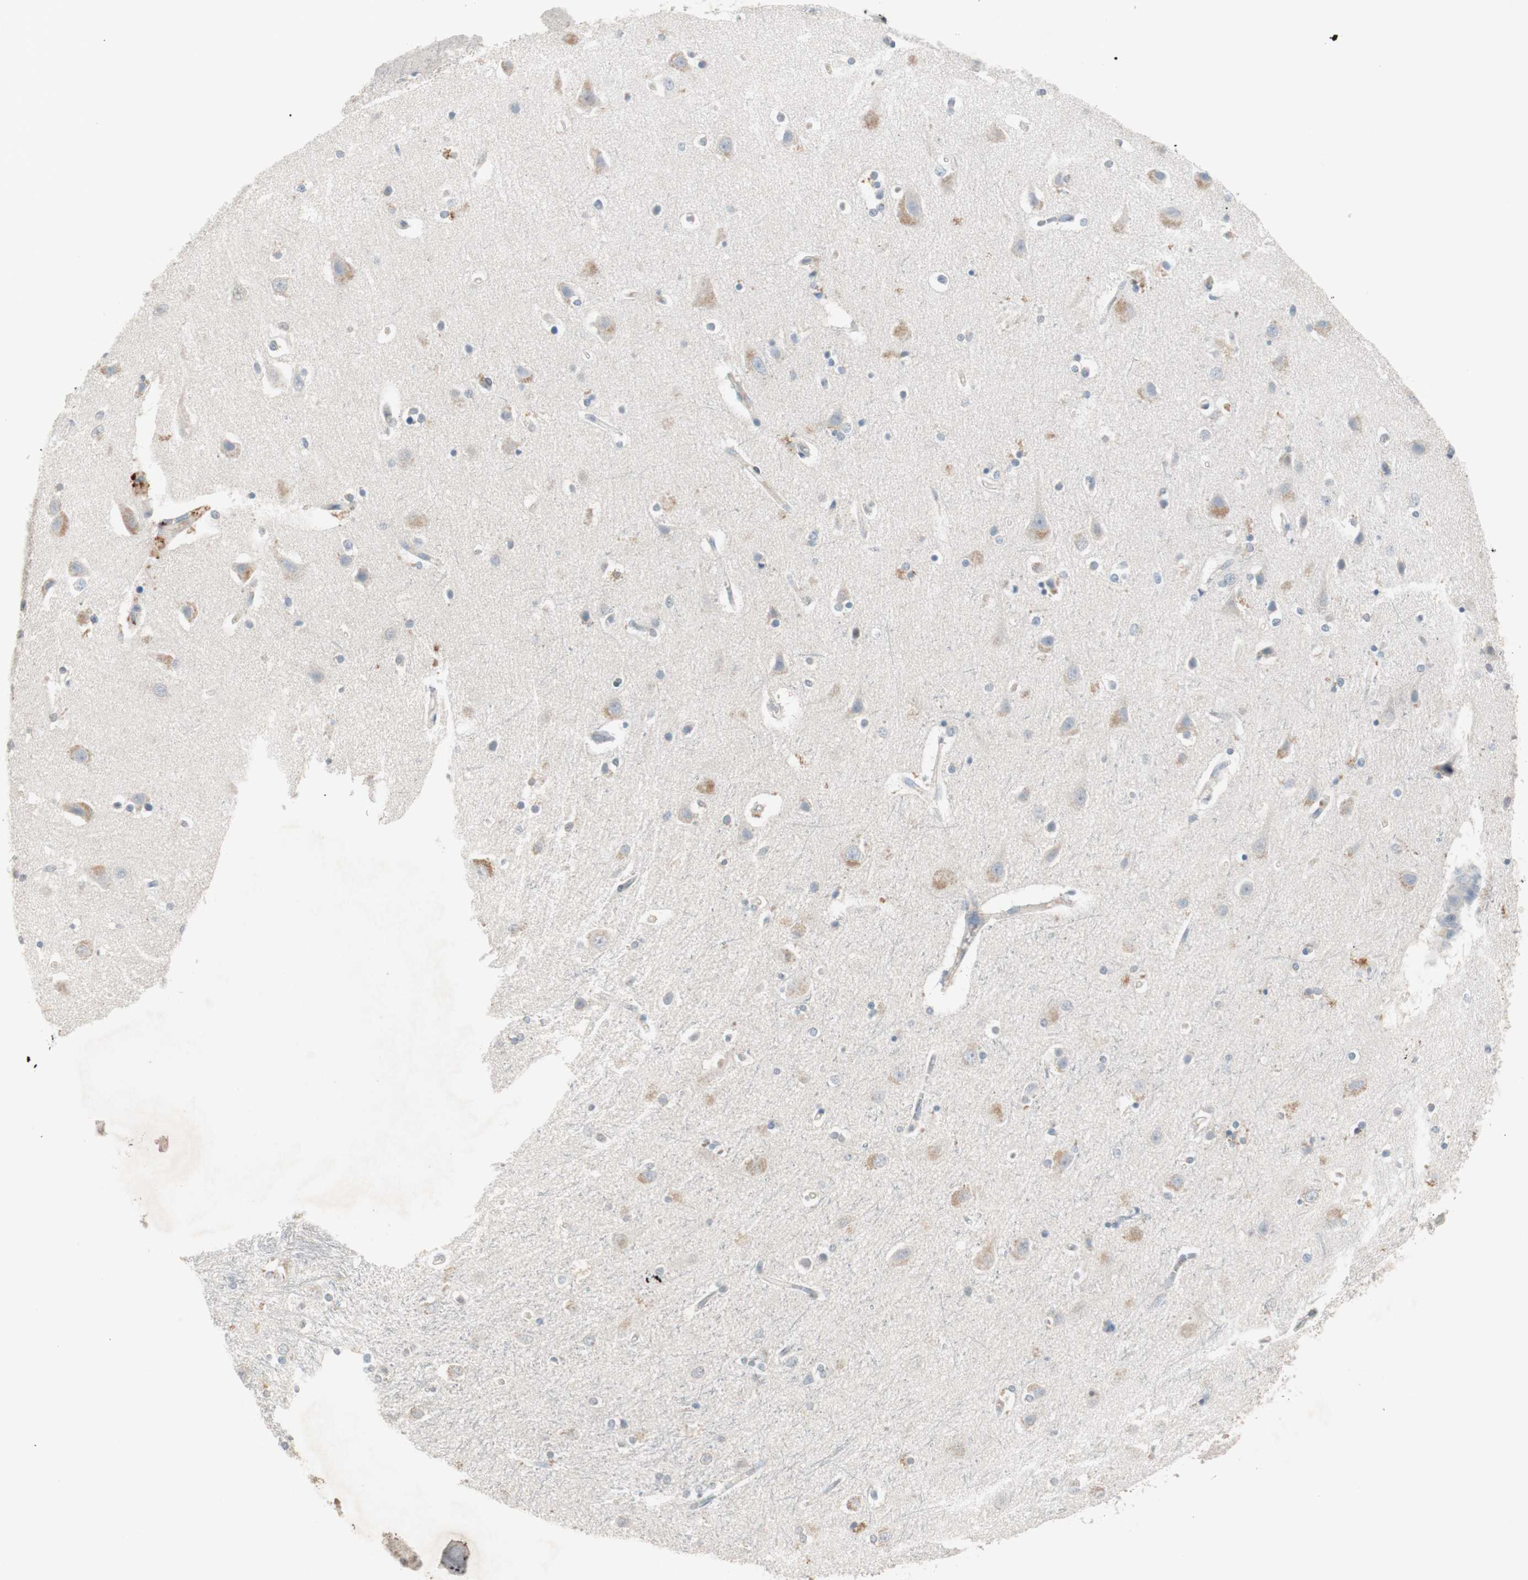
{"staining": {"intensity": "negative", "quantity": "none", "location": "none"}, "tissue": "caudate", "cell_type": "Glial cells", "image_type": "normal", "snomed": [{"axis": "morphology", "description": "Normal tissue, NOS"}, {"axis": "topography", "description": "Lateral ventricle wall"}], "caption": "IHC of normal caudate shows no positivity in glial cells.", "gene": "KHK", "patient": {"sex": "female", "age": 54}}